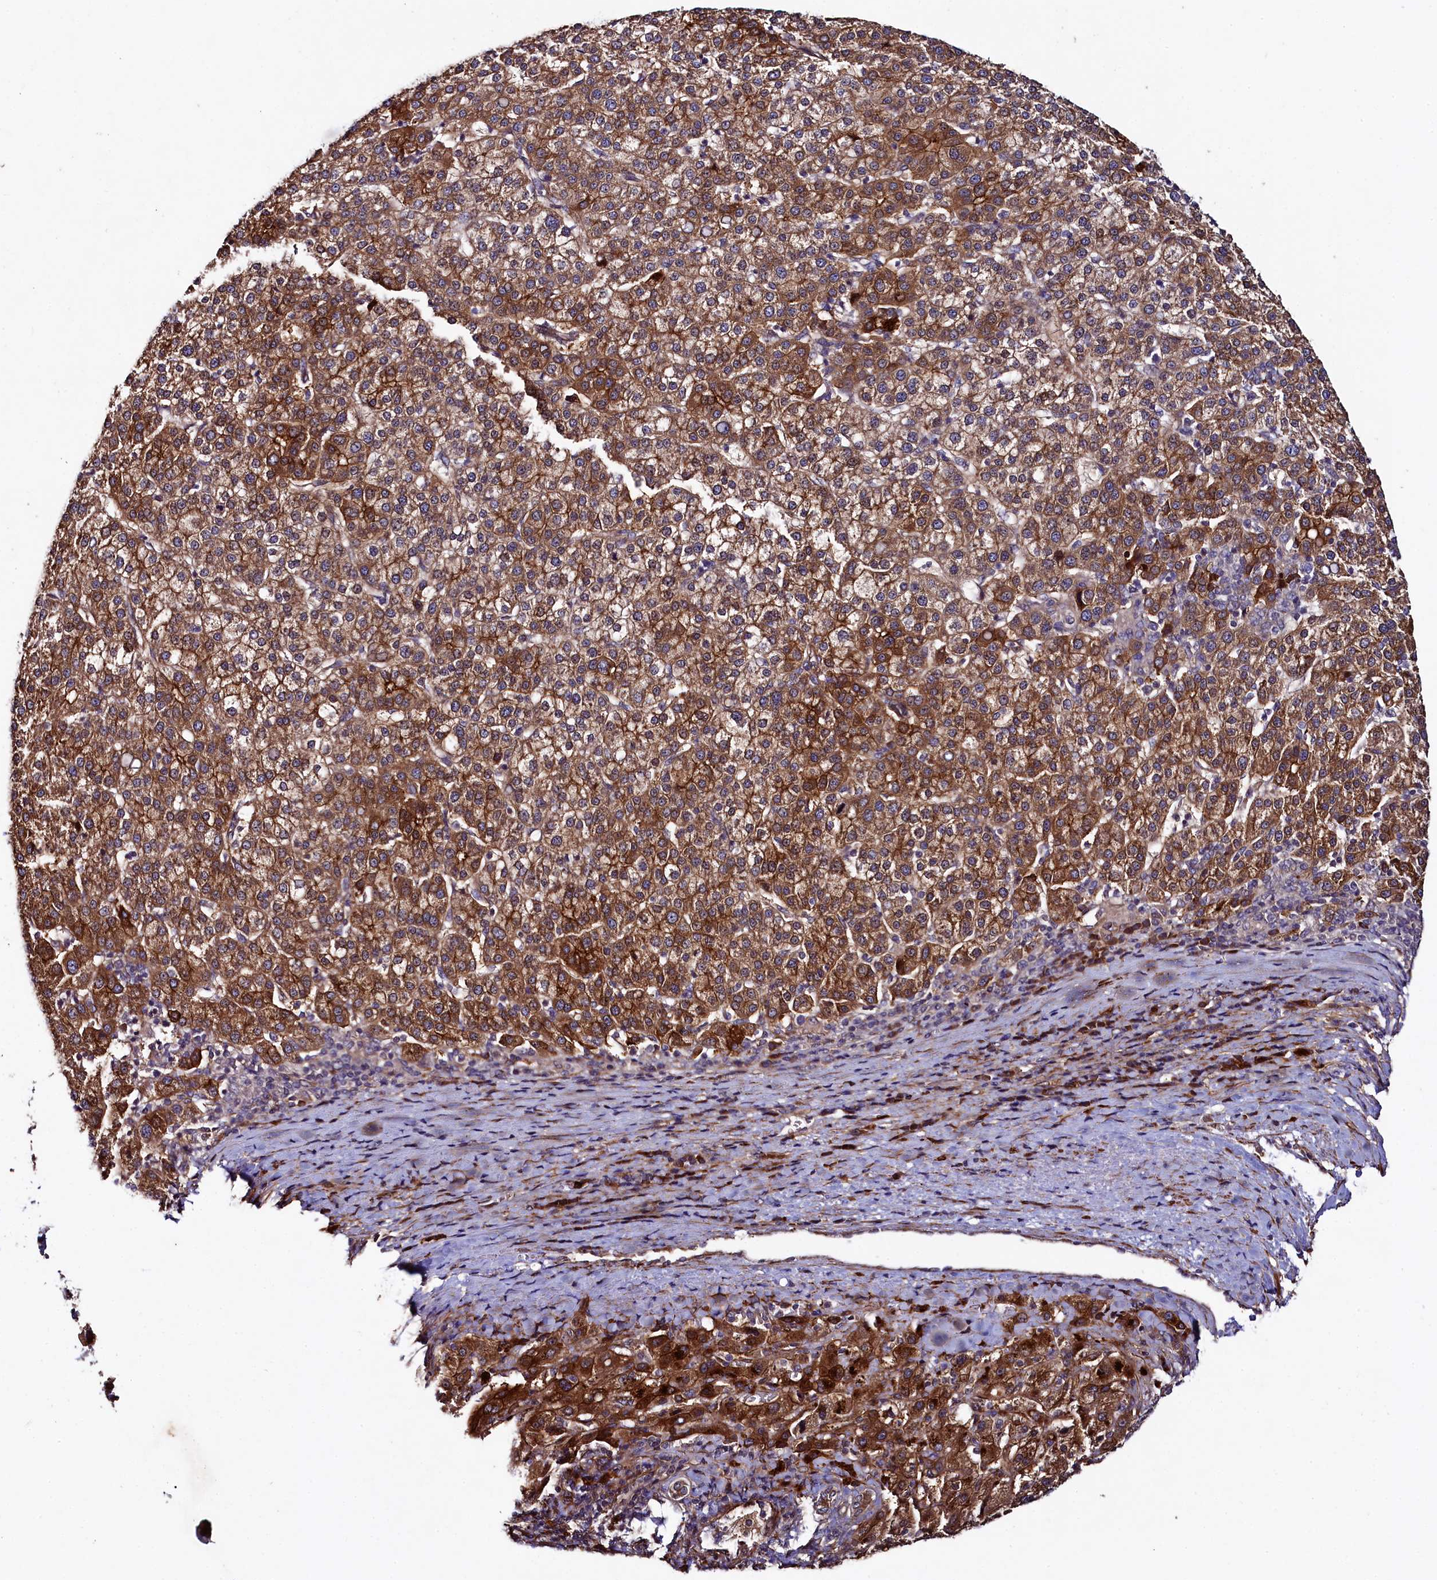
{"staining": {"intensity": "moderate", "quantity": ">75%", "location": "cytoplasmic/membranous"}, "tissue": "liver cancer", "cell_type": "Tumor cells", "image_type": "cancer", "snomed": [{"axis": "morphology", "description": "Carcinoma, Hepatocellular, NOS"}, {"axis": "topography", "description": "Liver"}], "caption": "Liver hepatocellular carcinoma stained with a protein marker displays moderate staining in tumor cells.", "gene": "CCDC102A", "patient": {"sex": "female", "age": 58}}